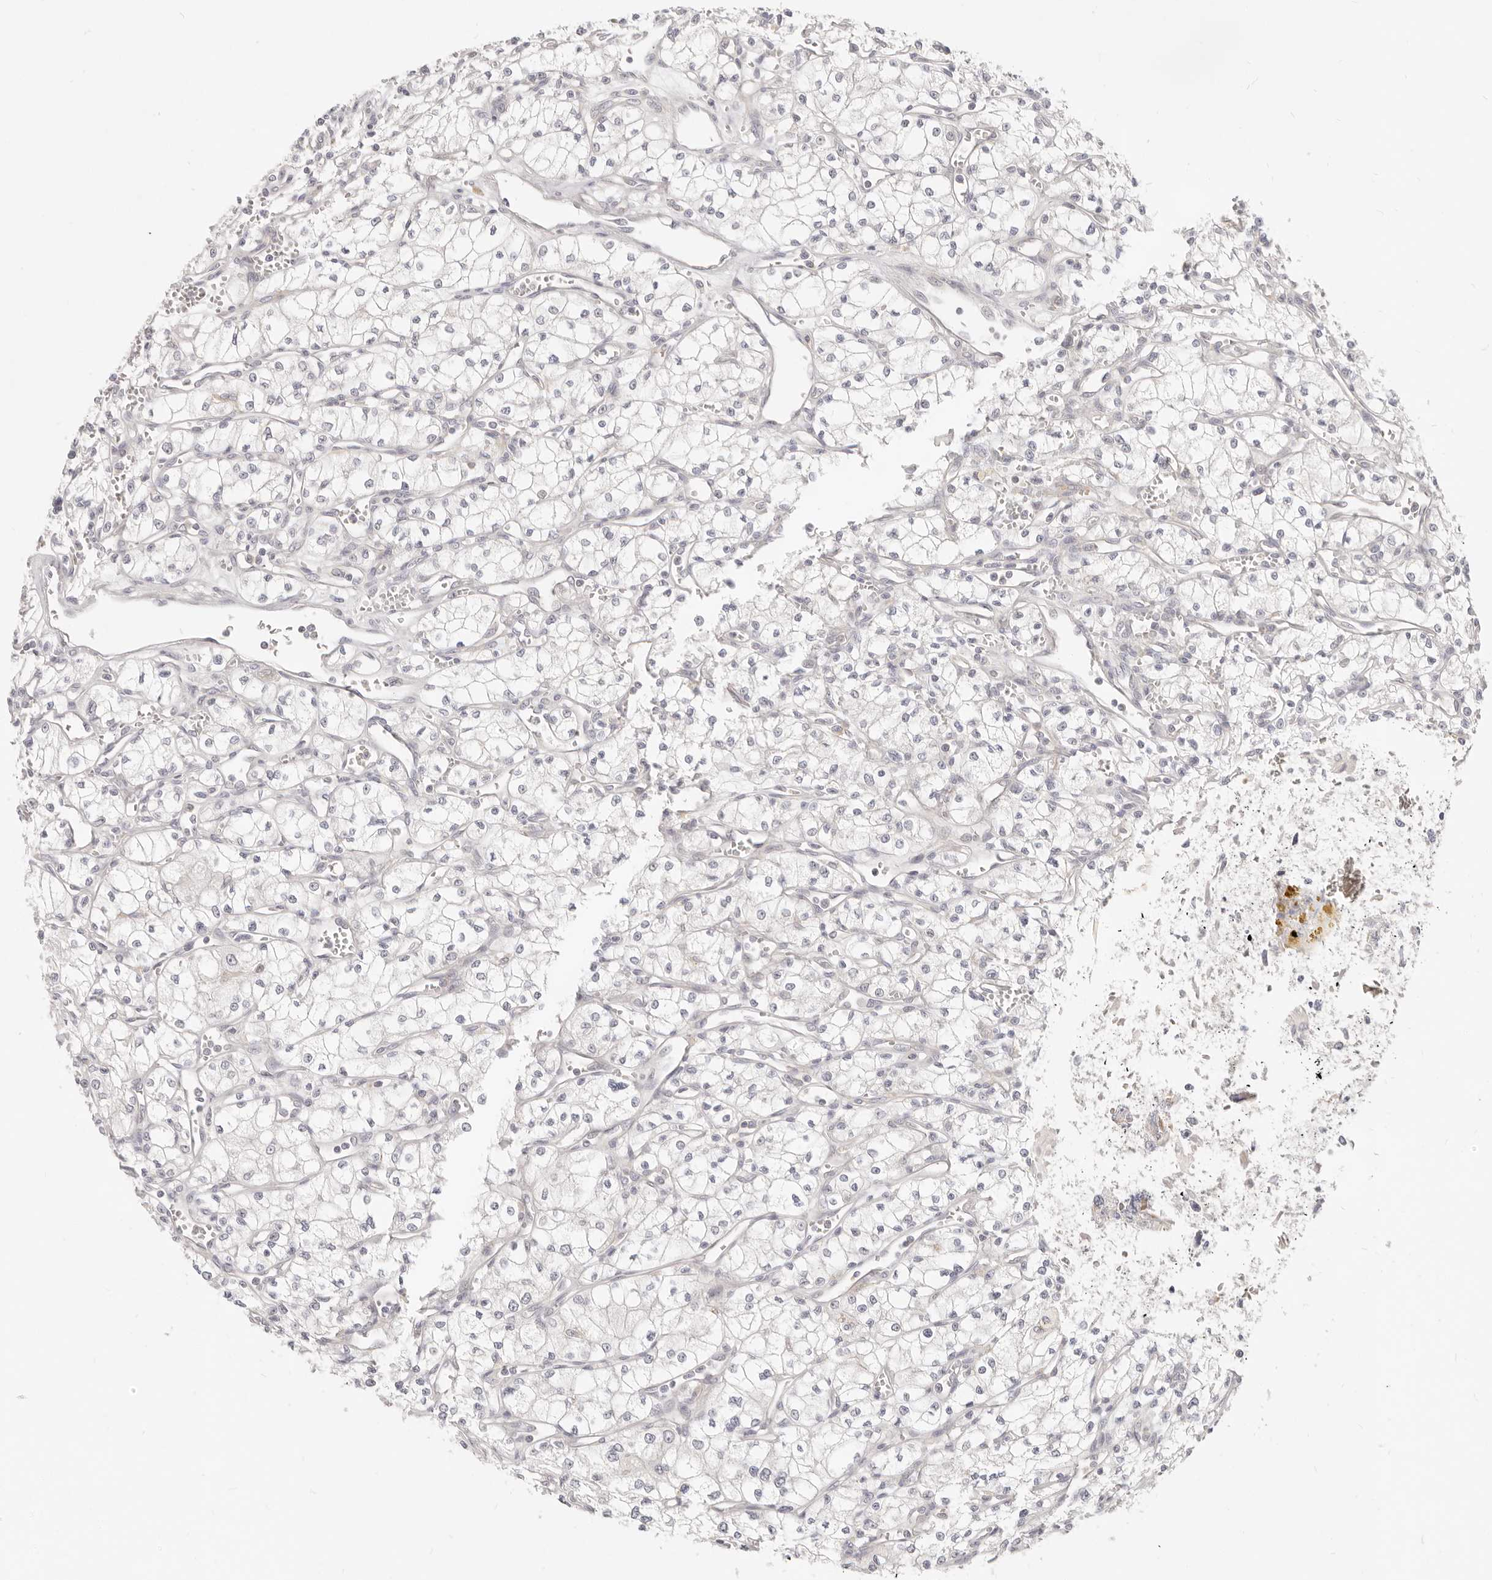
{"staining": {"intensity": "negative", "quantity": "none", "location": "none"}, "tissue": "renal cancer", "cell_type": "Tumor cells", "image_type": "cancer", "snomed": [{"axis": "morphology", "description": "Adenocarcinoma, NOS"}, {"axis": "topography", "description": "Kidney"}], "caption": "The histopathology image reveals no staining of tumor cells in renal cancer.", "gene": "LTB4R2", "patient": {"sex": "male", "age": 59}}